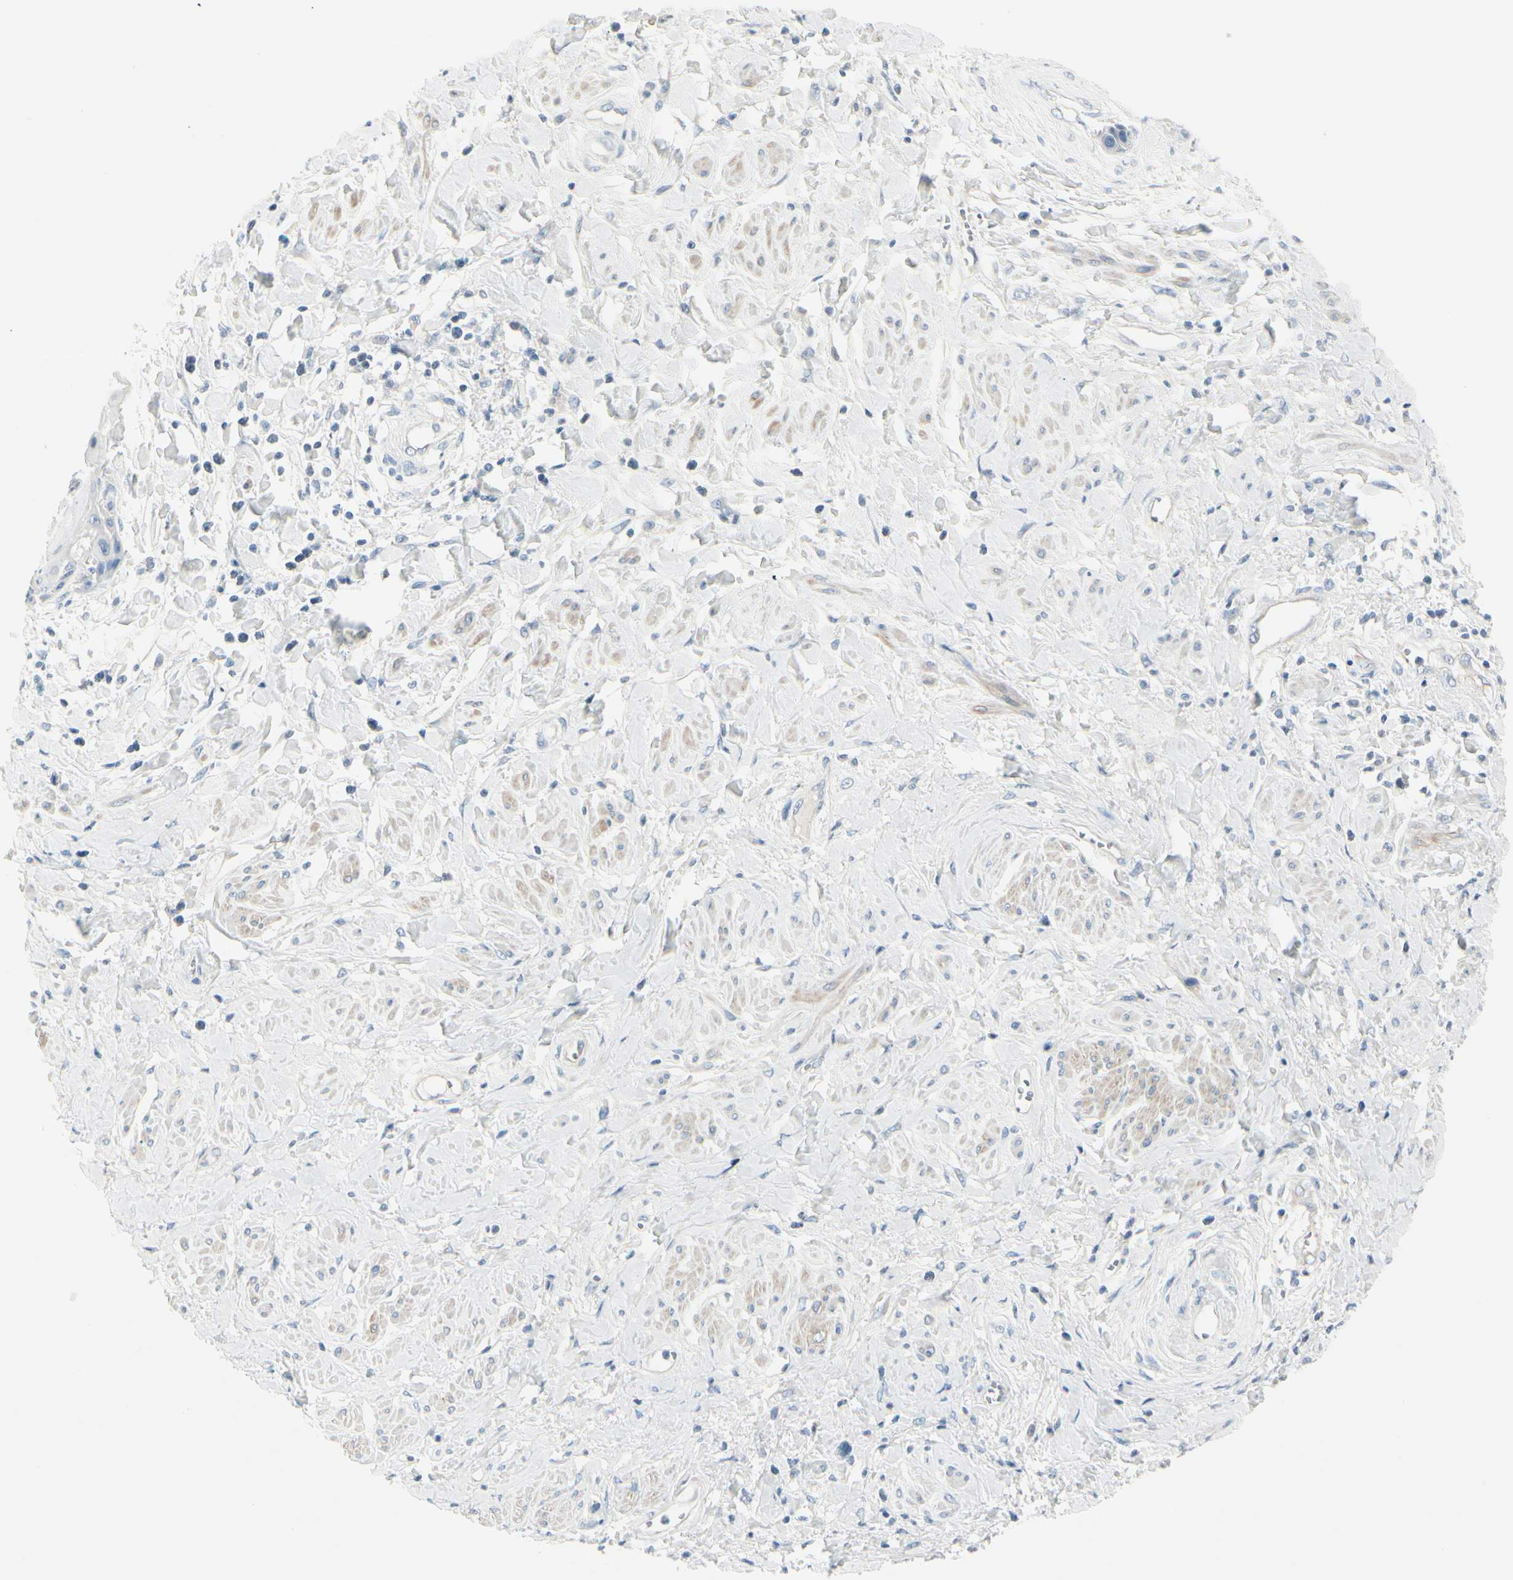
{"staining": {"intensity": "negative", "quantity": "none", "location": "none"}, "tissue": "cervical cancer", "cell_type": "Tumor cells", "image_type": "cancer", "snomed": [{"axis": "morphology", "description": "Squamous cell carcinoma, NOS"}, {"axis": "topography", "description": "Cervix"}], "caption": "High magnification brightfield microscopy of squamous cell carcinoma (cervical) stained with DAB (brown) and counterstained with hematoxylin (blue): tumor cells show no significant expression.", "gene": "CDHR5", "patient": {"sex": "female", "age": 57}}